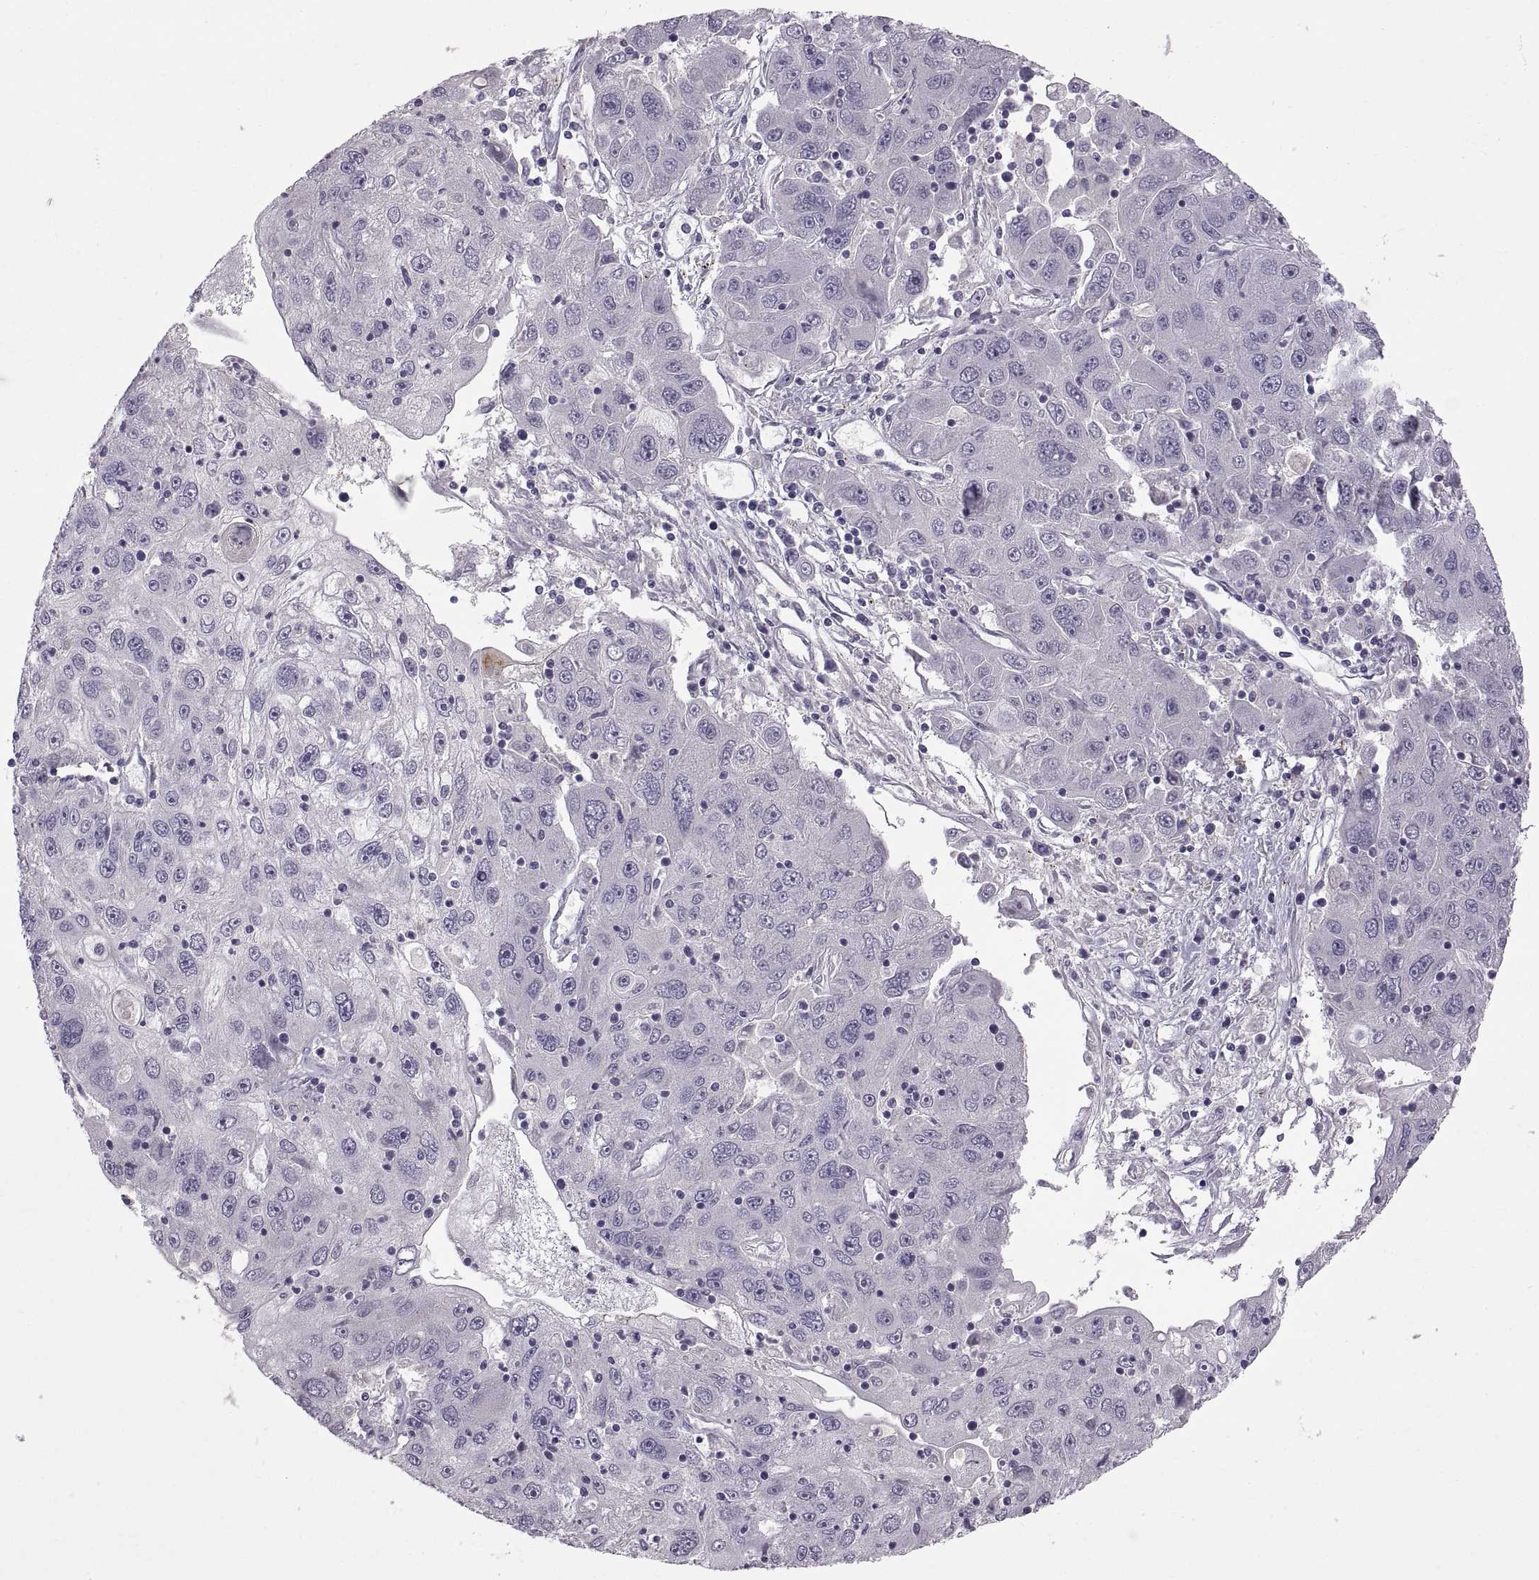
{"staining": {"intensity": "negative", "quantity": "none", "location": "none"}, "tissue": "stomach cancer", "cell_type": "Tumor cells", "image_type": "cancer", "snomed": [{"axis": "morphology", "description": "Adenocarcinoma, NOS"}, {"axis": "topography", "description": "Stomach"}], "caption": "Immunohistochemistry of human stomach adenocarcinoma exhibits no positivity in tumor cells.", "gene": "WFDC8", "patient": {"sex": "male", "age": 56}}